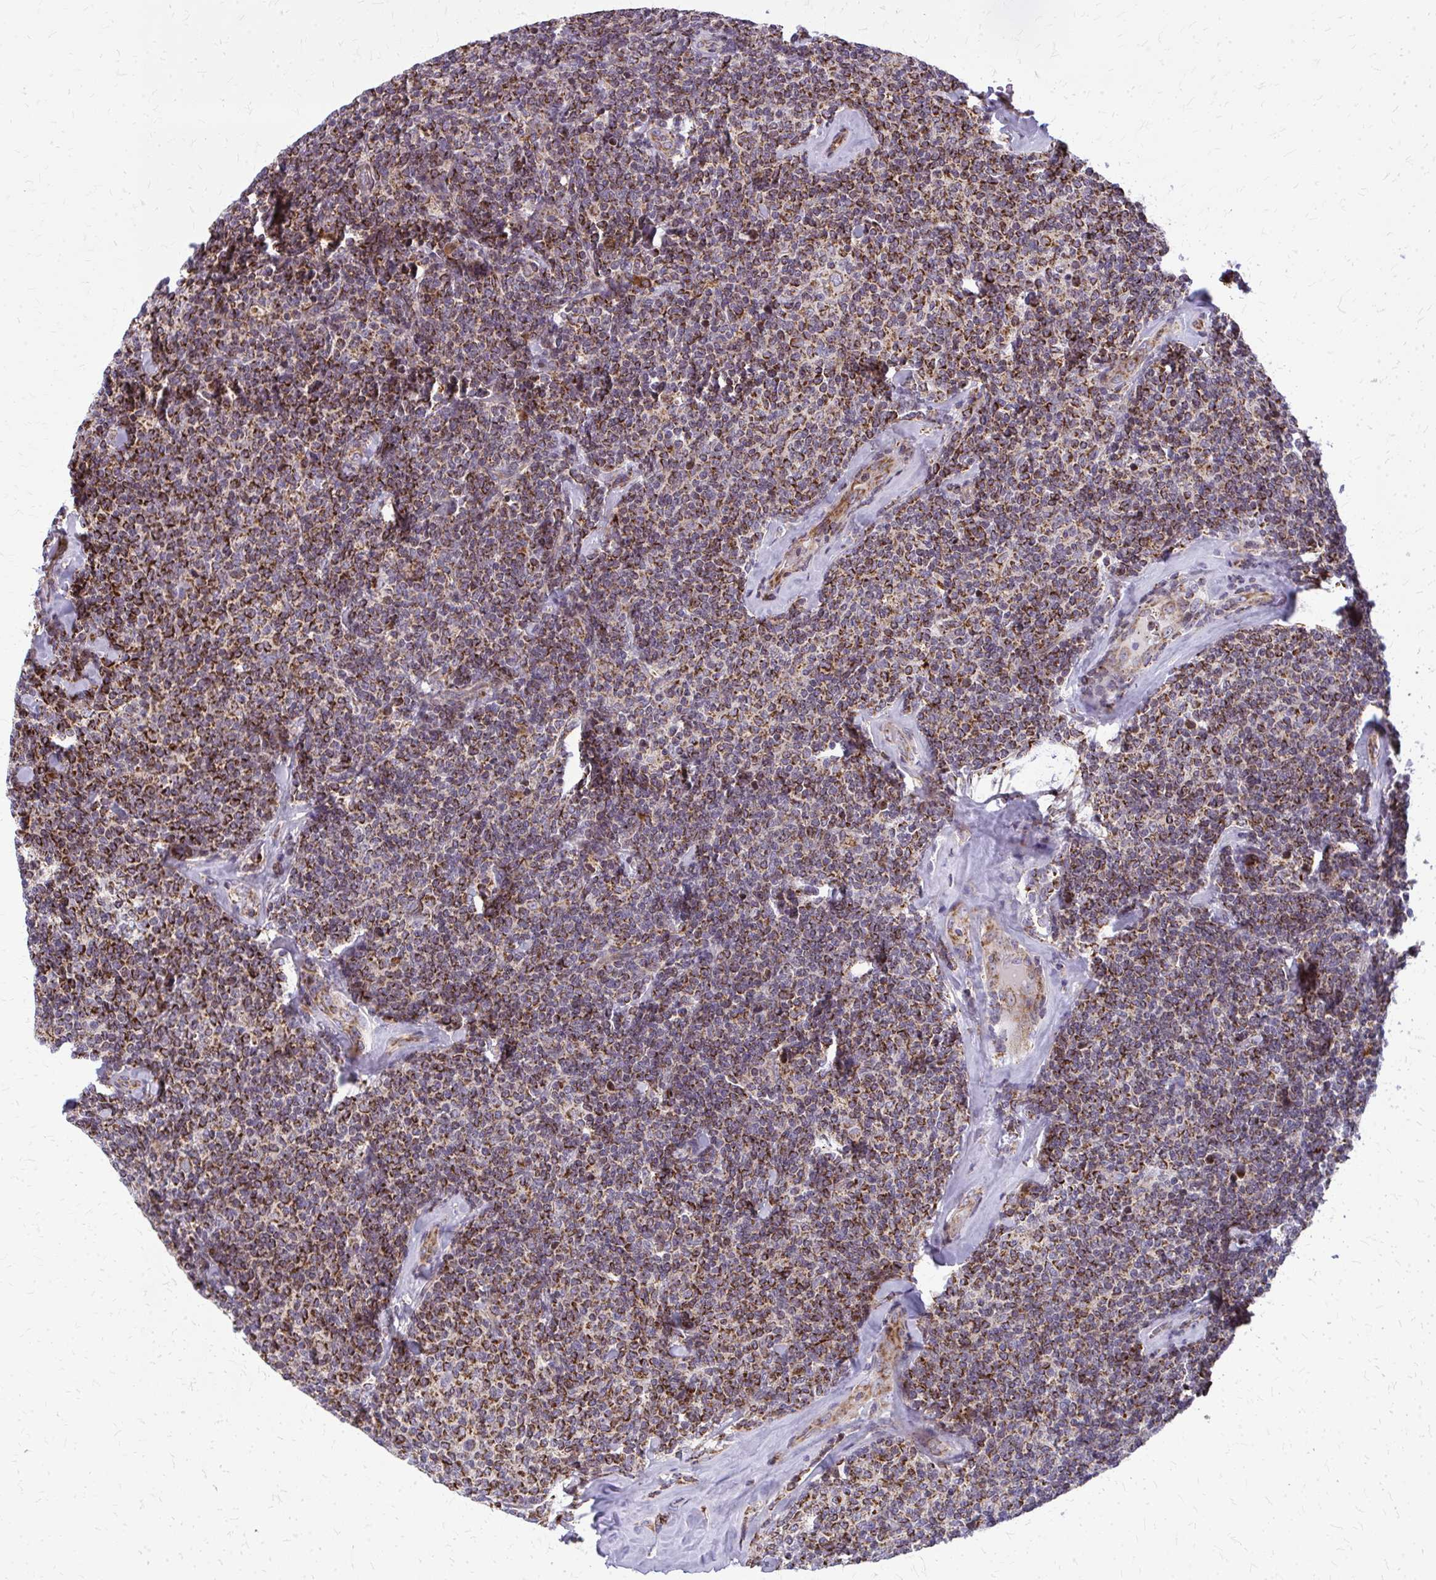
{"staining": {"intensity": "moderate", "quantity": ">75%", "location": "cytoplasmic/membranous"}, "tissue": "lymphoma", "cell_type": "Tumor cells", "image_type": "cancer", "snomed": [{"axis": "morphology", "description": "Malignant lymphoma, non-Hodgkin's type, Low grade"}, {"axis": "topography", "description": "Lymph node"}], "caption": "An IHC histopathology image of neoplastic tissue is shown. Protein staining in brown labels moderate cytoplasmic/membranous positivity in lymphoma within tumor cells.", "gene": "MCCC1", "patient": {"sex": "female", "age": 56}}